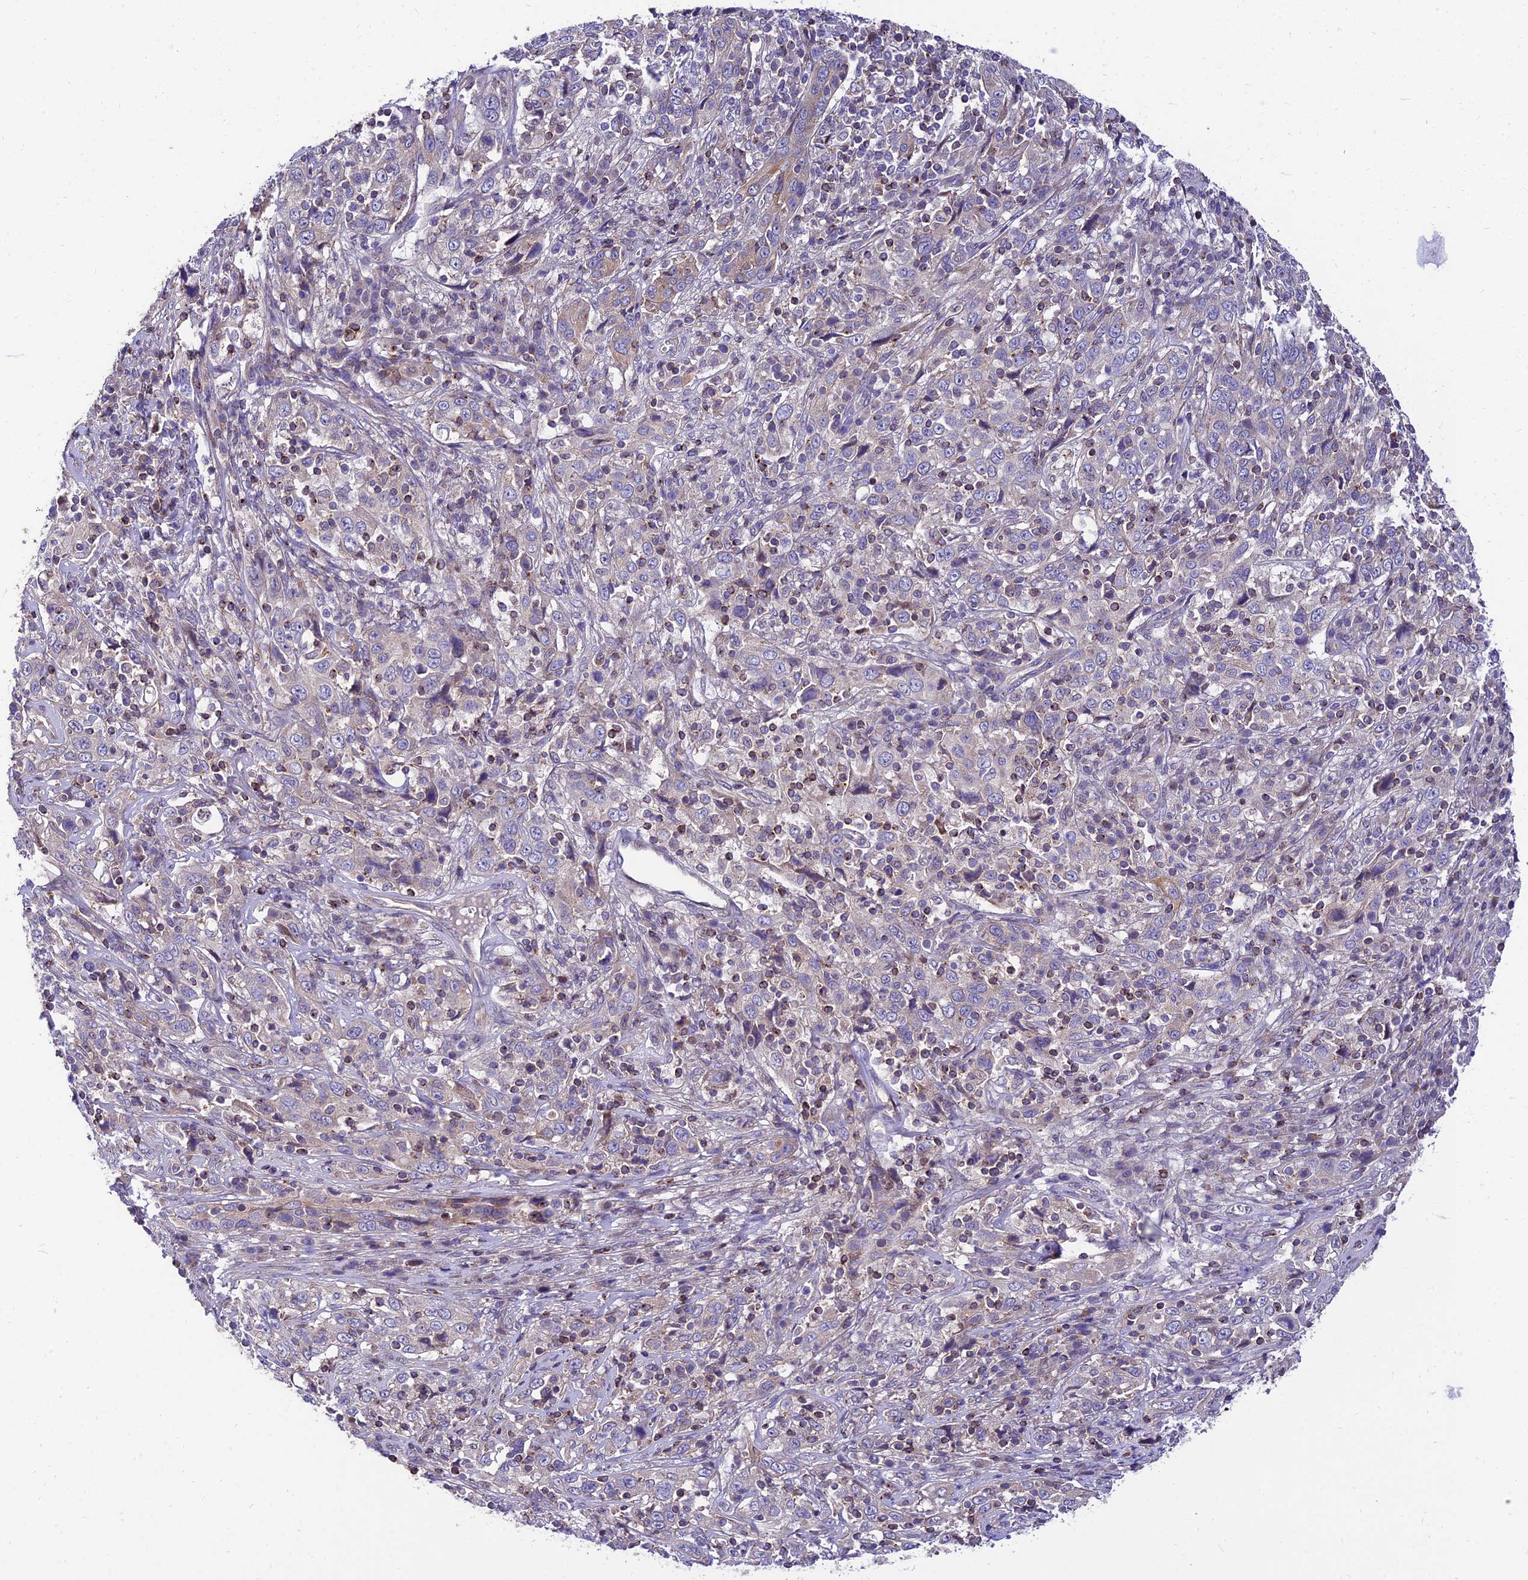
{"staining": {"intensity": "negative", "quantity": "none", "location": "none"}, "tissue": "cervical cancer", "cell_type": "Tumor cells", "image_type": "cancer", "snomed": [{"axis": "morphology", "description": "Squamous cell carcinoma, NOS"}, {"axis": "topography", "description": "Cervix"}], "caption": "Tumor cells show no significant positivity in cervical squamous cell carcinoma. Nuclei are stained in blue.", "gene": "C6orf132", "patient": {"sex": "female", "age": 46}}